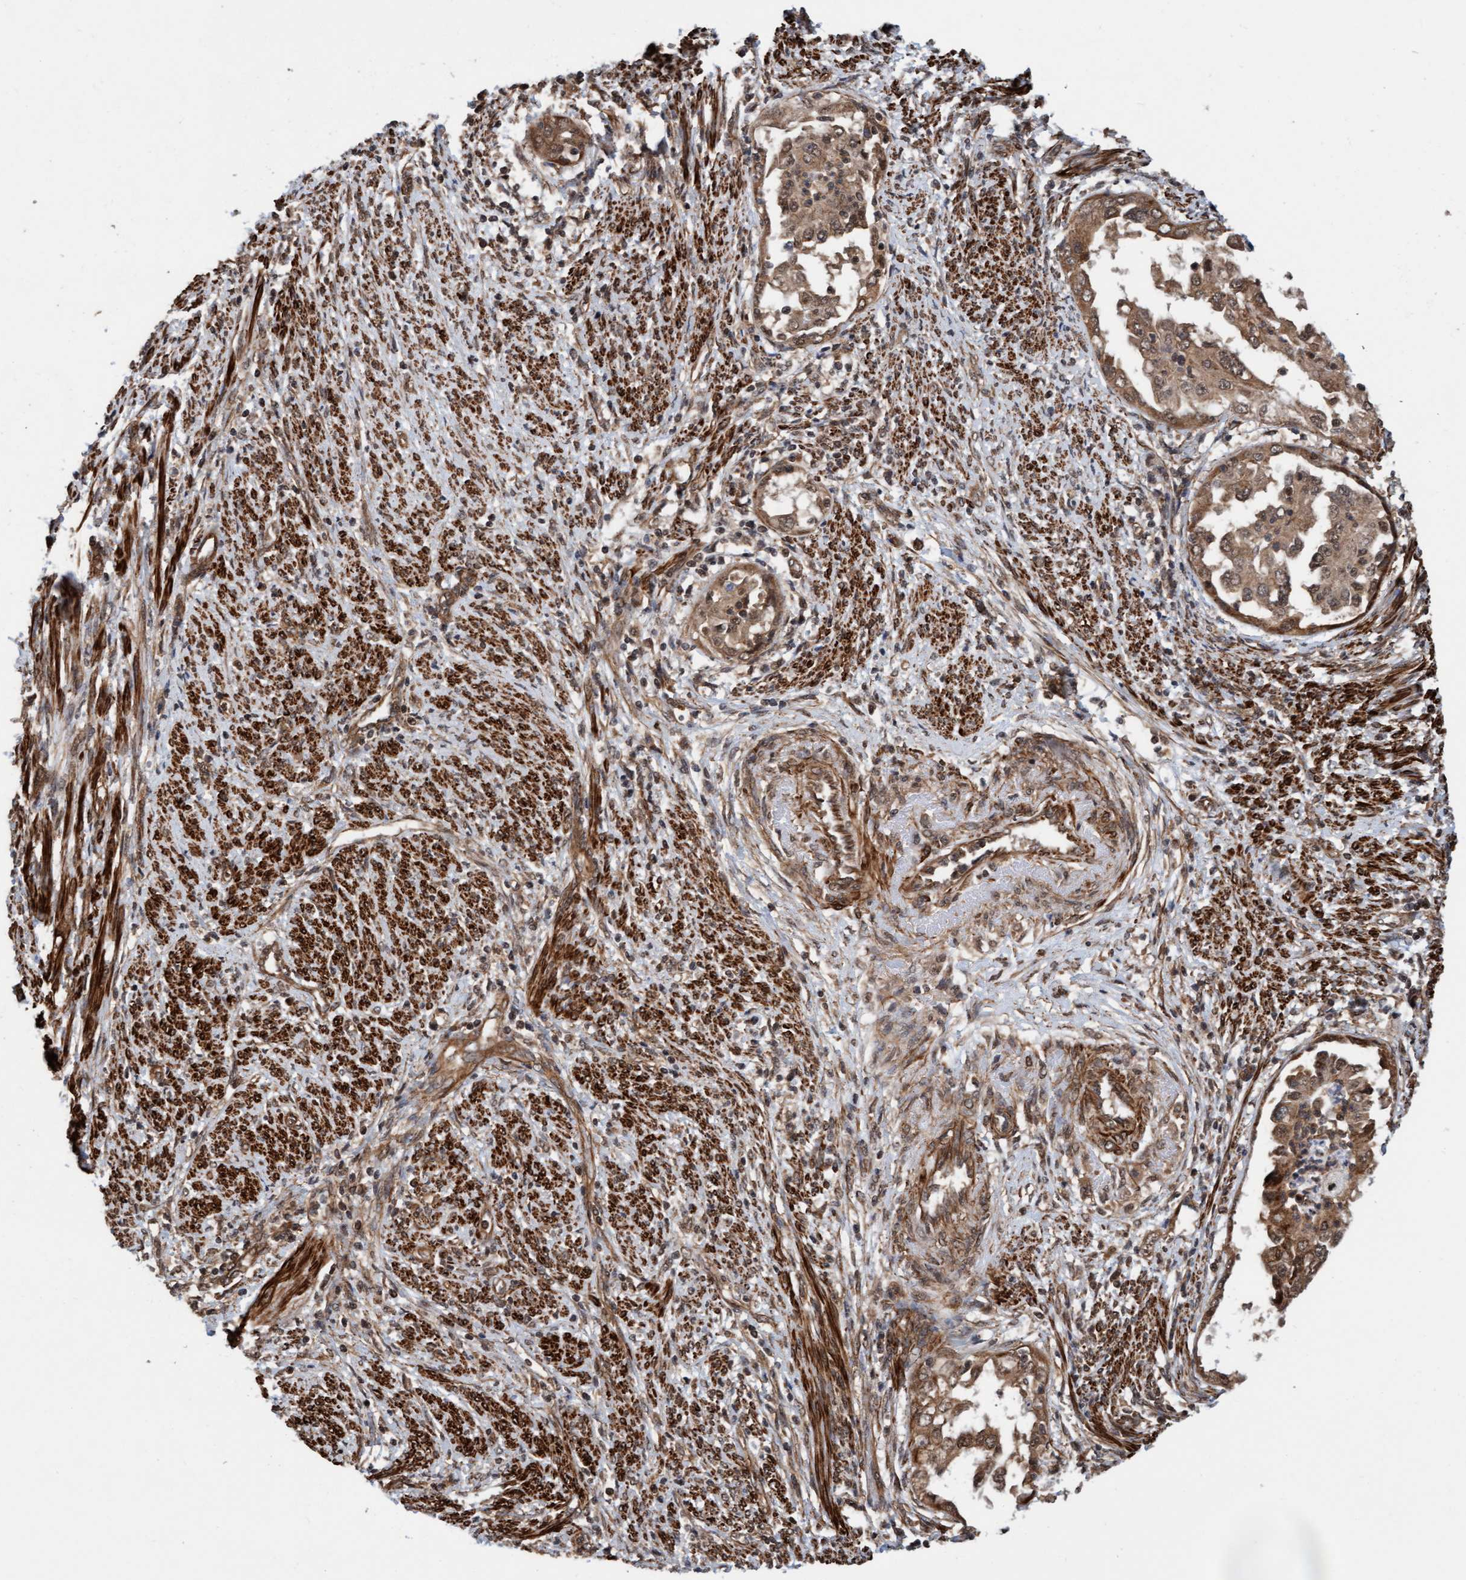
{"staining": {"intensity": "moderate", "quantity": ">75%", "location": "cytoplasmic/membranous,nuclear"}, "tissue": "endometrial cancer", "cell_type": "Tumor cells", "image_type": "cancer", "snomed": [{"axis": "morphology", "description": "Adenocarcinoma, NOS"}, {"axis": "topography", "description": "Endometrium"}], "caption": "Protein expression analysis of endometrial cancer (adenocarcinoma) exhibits moderate cytoplasmic/membranous and nuclear positivity in about >75% of tumor cells. The protein is shown in brown color, while the nuclei are stained blue.", "gene": "STXBP4", "patient": {"sex": "female", "age": 85}}